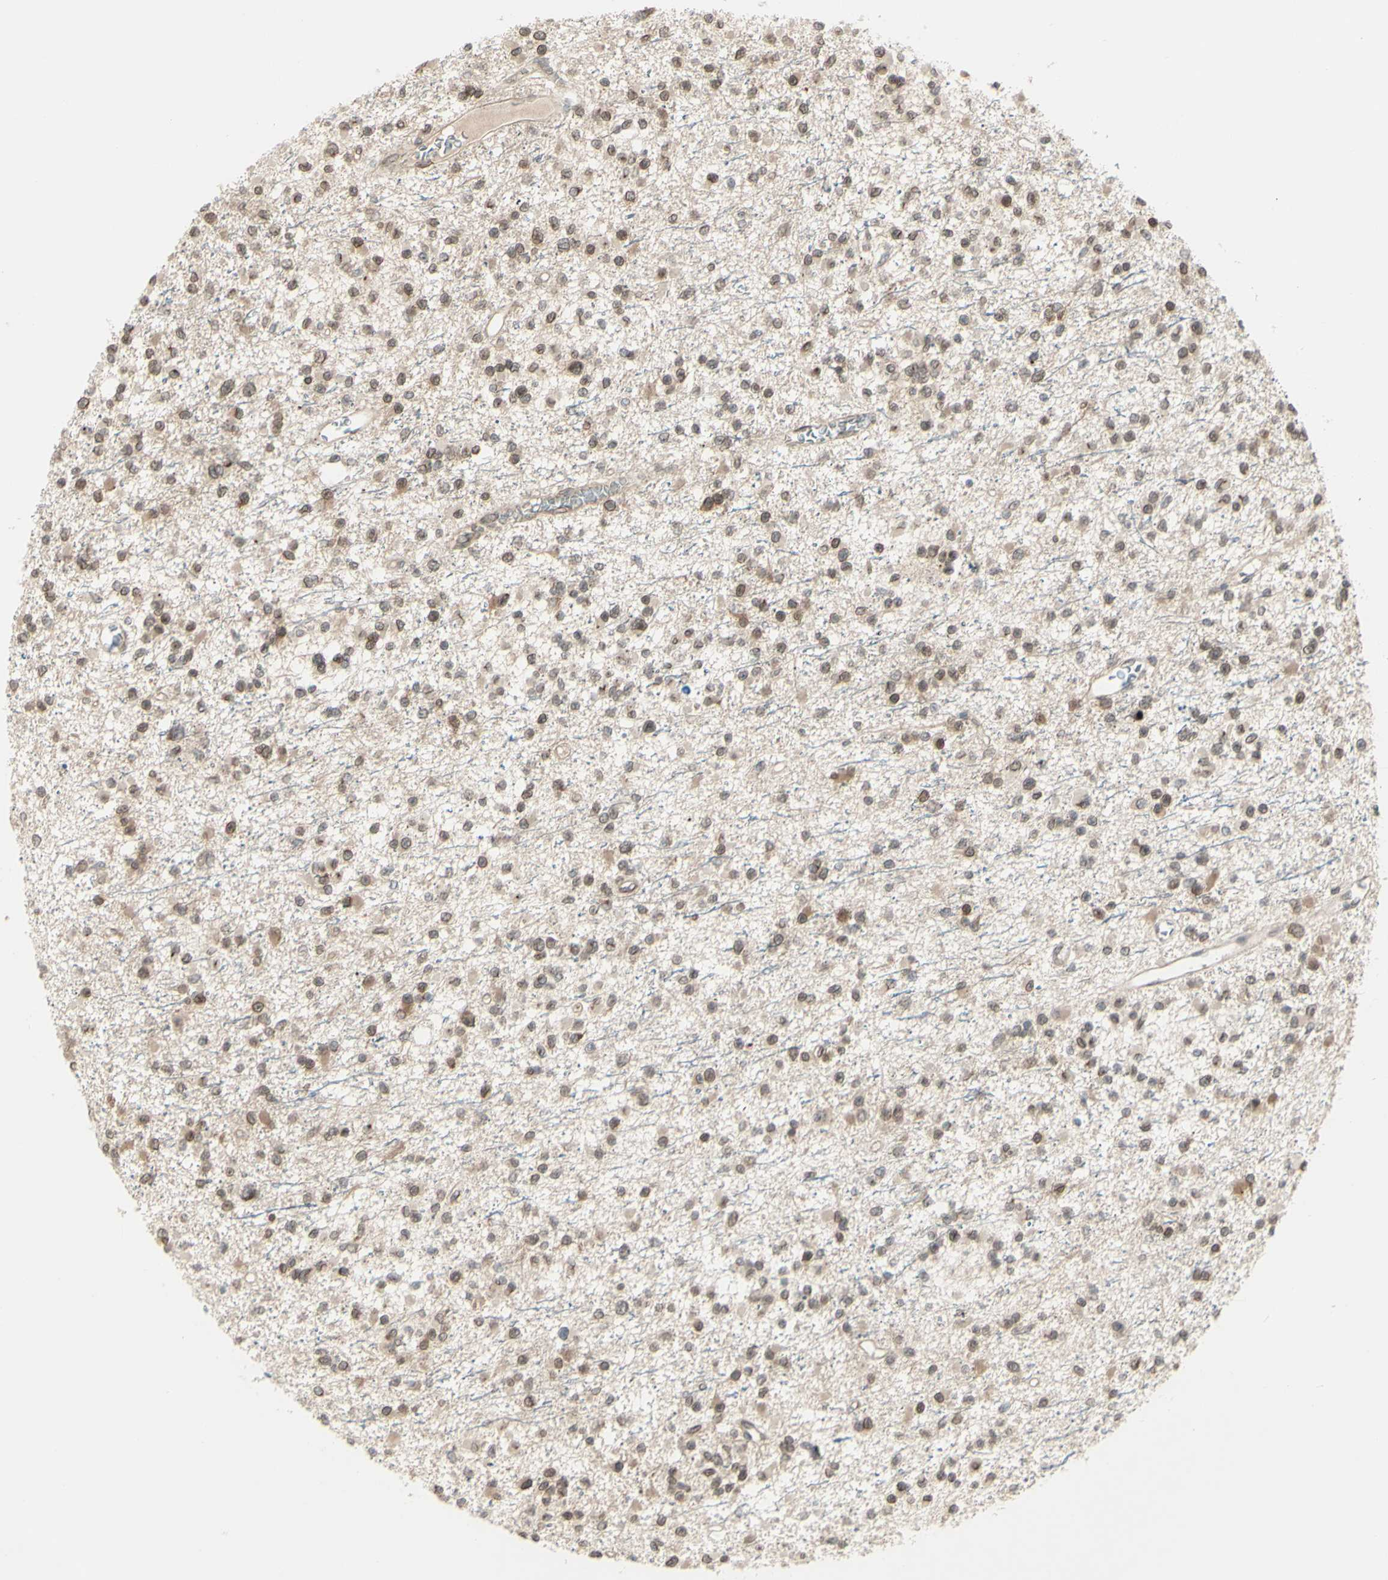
{"staining": {"intensity": "weak", "quantity": ">75%", "location": "cytoplasmic/membranous,nuclear"}, "tissue": "glioma", "cell_type": "Tumor cells", "image_type": "cancer", "snomed": [{"axis": "morphology", "description": "Glioma, malignant, Low grade"}, {"axis": "topography", "description": "Brain"}], "caption": "Immunohistochemistry (IHC) photomicrograph of malignant glioma (low-grade) stained for a protein (brown), which demonstrates low levels of weak cytoplasmic/membranous and nuclear expression in about >75% of tumor cells.", "gene": "MLF2", "patient": {"sex": "female", "age": 22}}